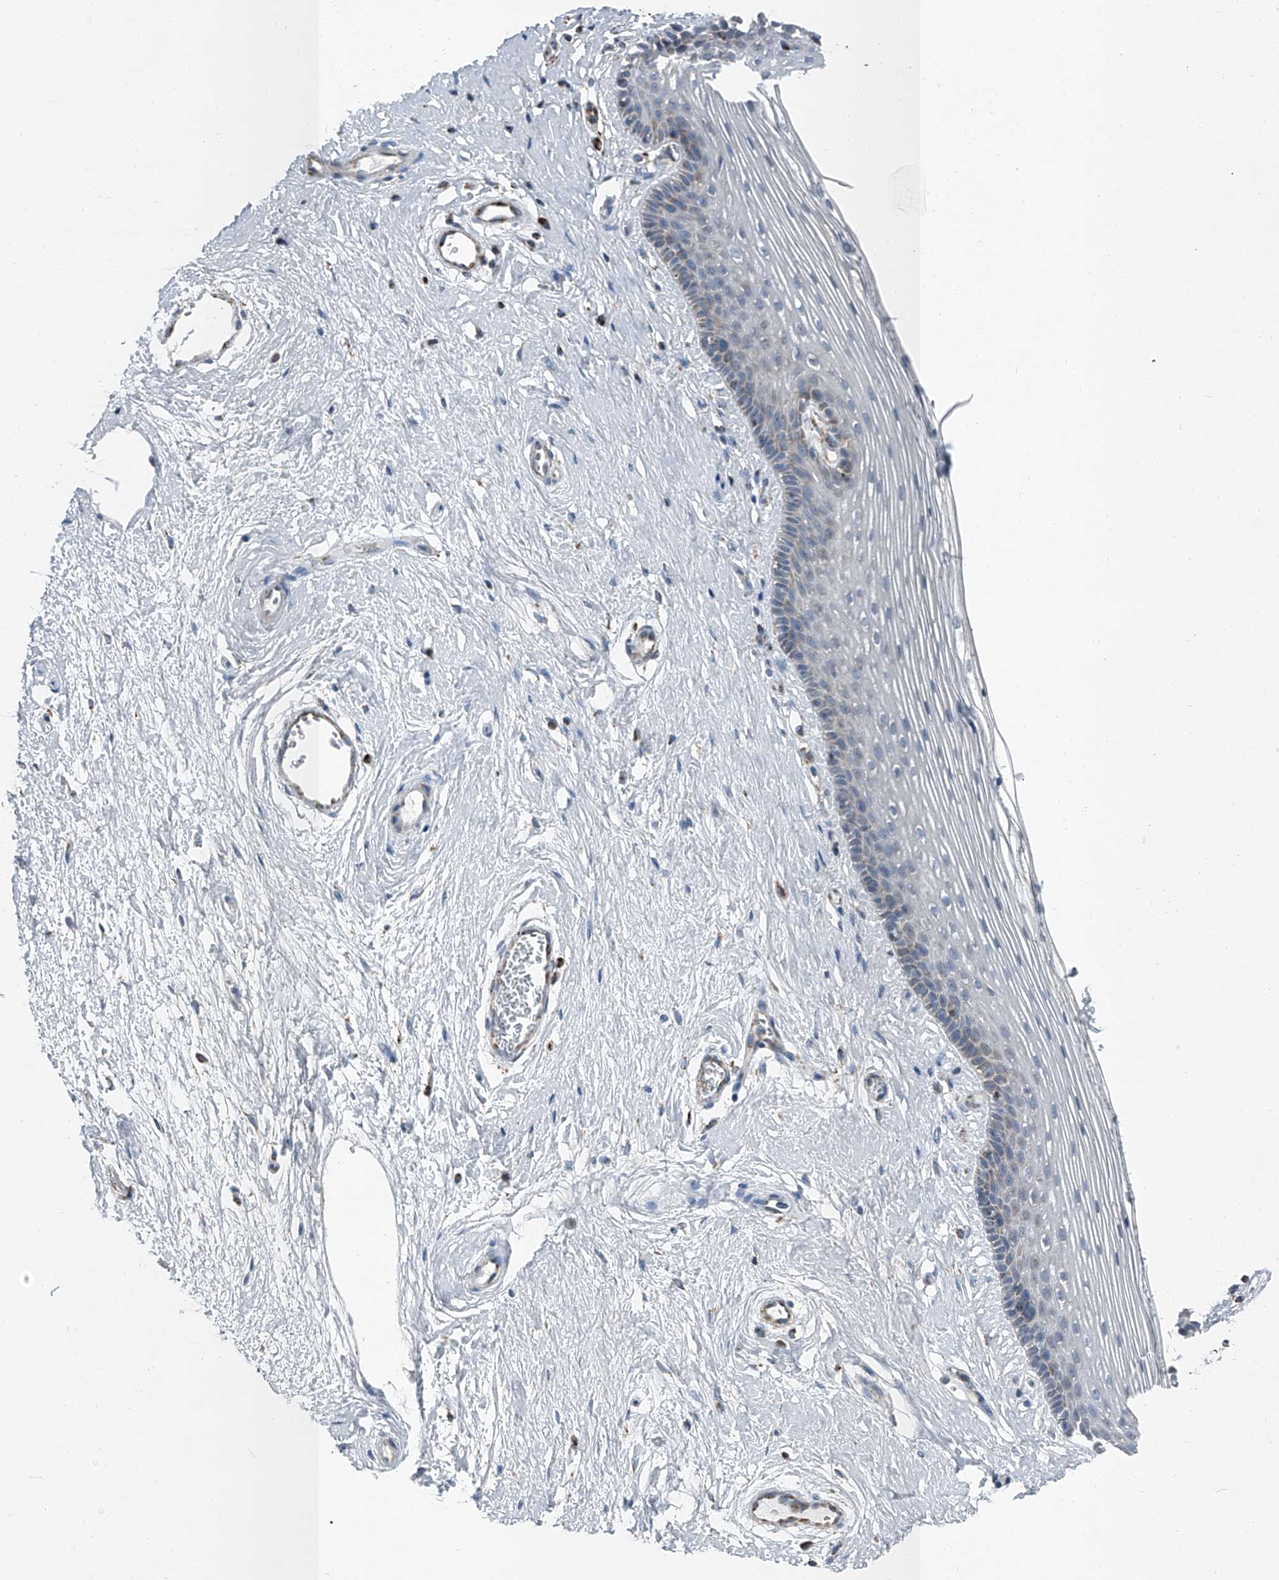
{"staining": {"intensity": "moderate", "quantity": "<25%", "location": "cytoplasmic/membranous"}, "tissue": "vagina", "cell_type": "Squamous epithelial cells", "image_type": "normal", "snomed": [{"axis": "morphology", "description": "Normal tissue, NOS"}, {"axis": "topography", "description": "Vagina"}], "caption": "An IHC histopathology image of unremarkable tissue is shown. Protein staining in brown highlights moderate cytoplasmic/membranous positivity in vagina within squamous epithelial cells.", "gene": "CHRNA7", "patient": {"sex": "female", "age": 46}}